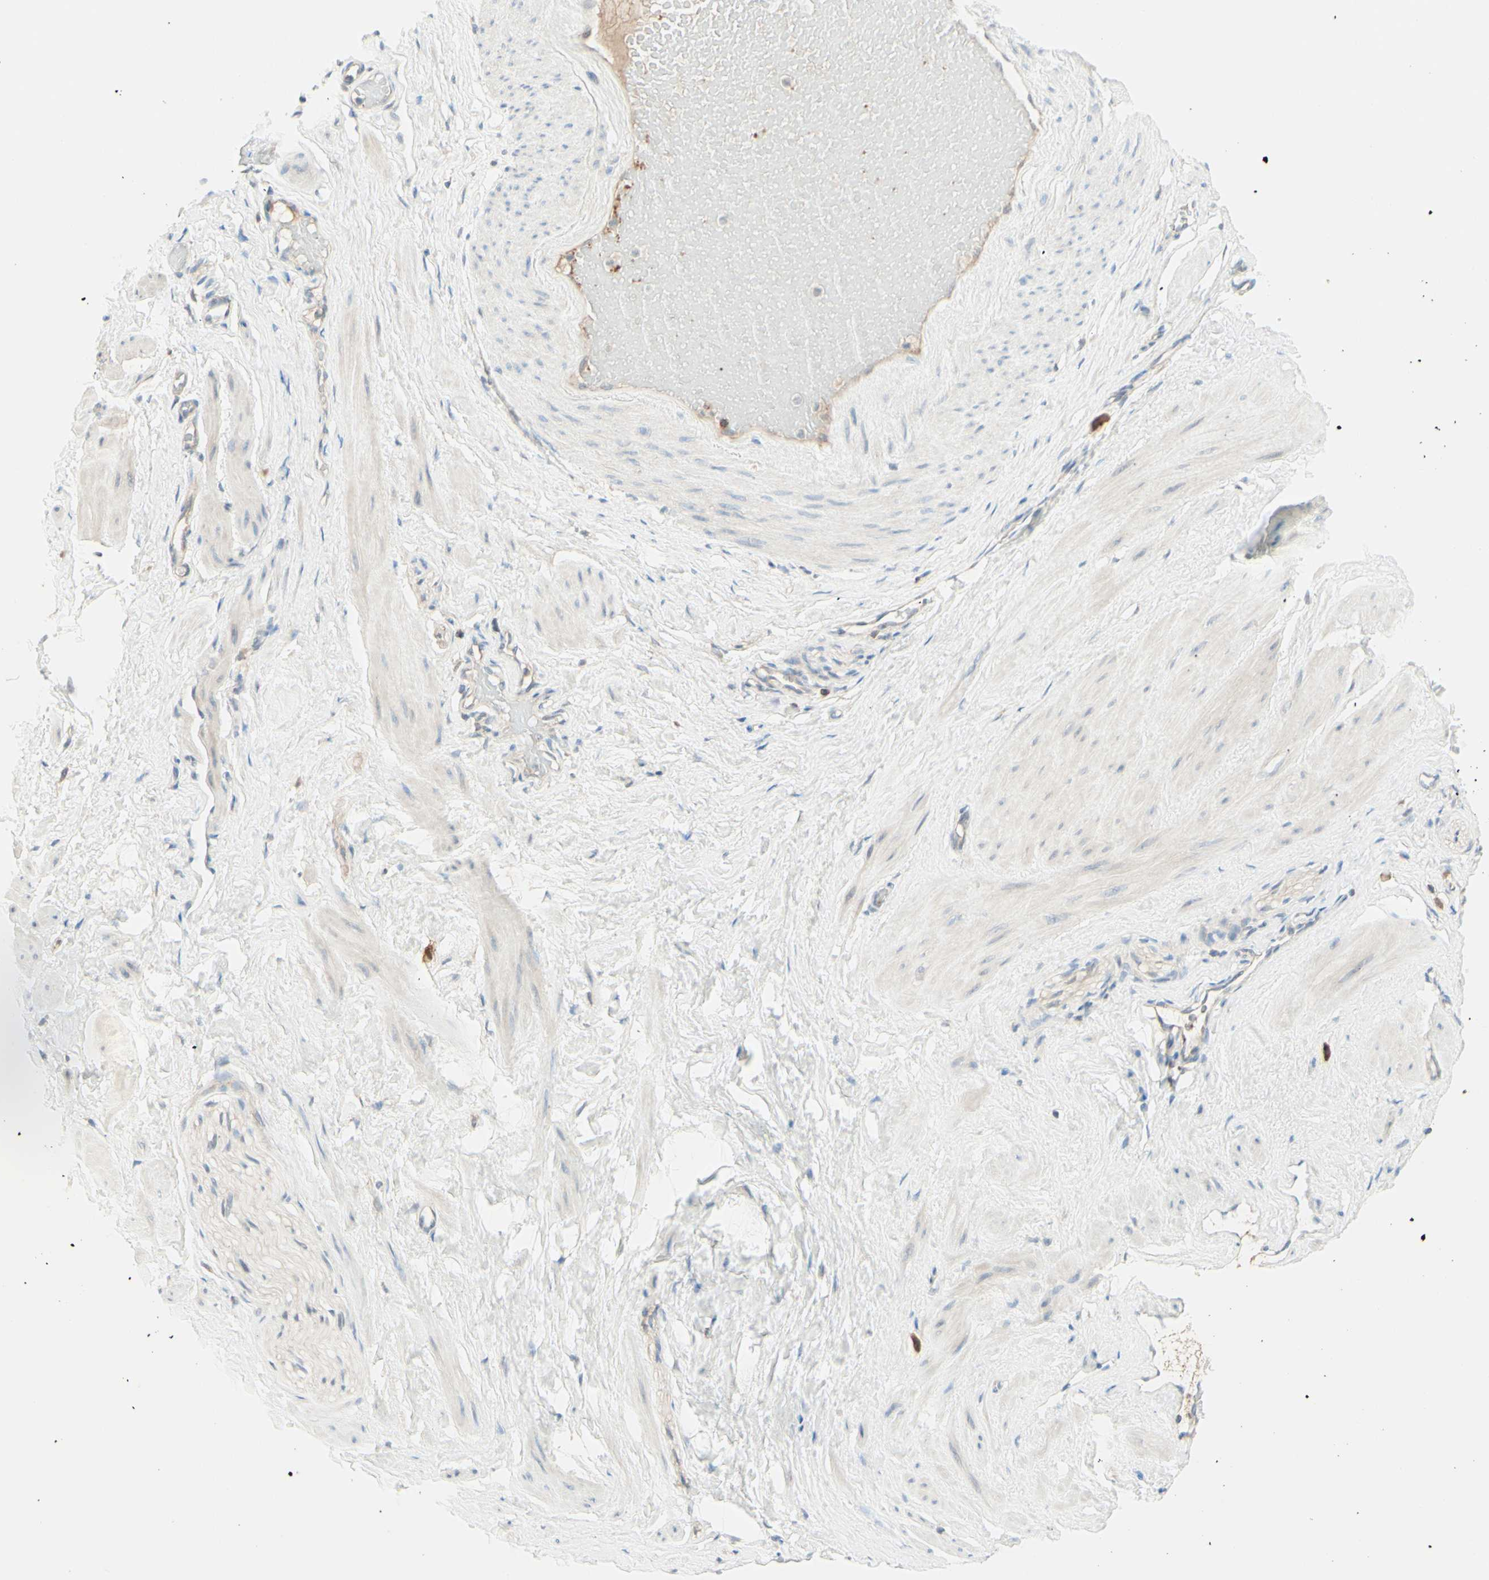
{"staining": {"intensity": "weak", "quantity": "25%-75%", "location": "cytoplasmic/membranous"}, "tissue": "adipose tissue", "cell_type": "Adipocytes", "image_type": "normal", "snomed": [{"axis": "morphology", "description": "Normal tissue, NOS"}, {"axis": "topography", "description": "Soft tissue"}, {"axis": "topography", "description": "Vascular tissue"}], "caption": "Immunohistochemistry (IHC) photomicrograph of benign adipose tissue: adipose tissue stained using immunohistochemistry displays low levels of weak protein expression localized specifically in the cytoplasmic/membranous of adipocytes, appearing as a cytoplasmic/membranous brown color.", "gene": "MTM1", "patient": {"sex": "female", "age": 35}}